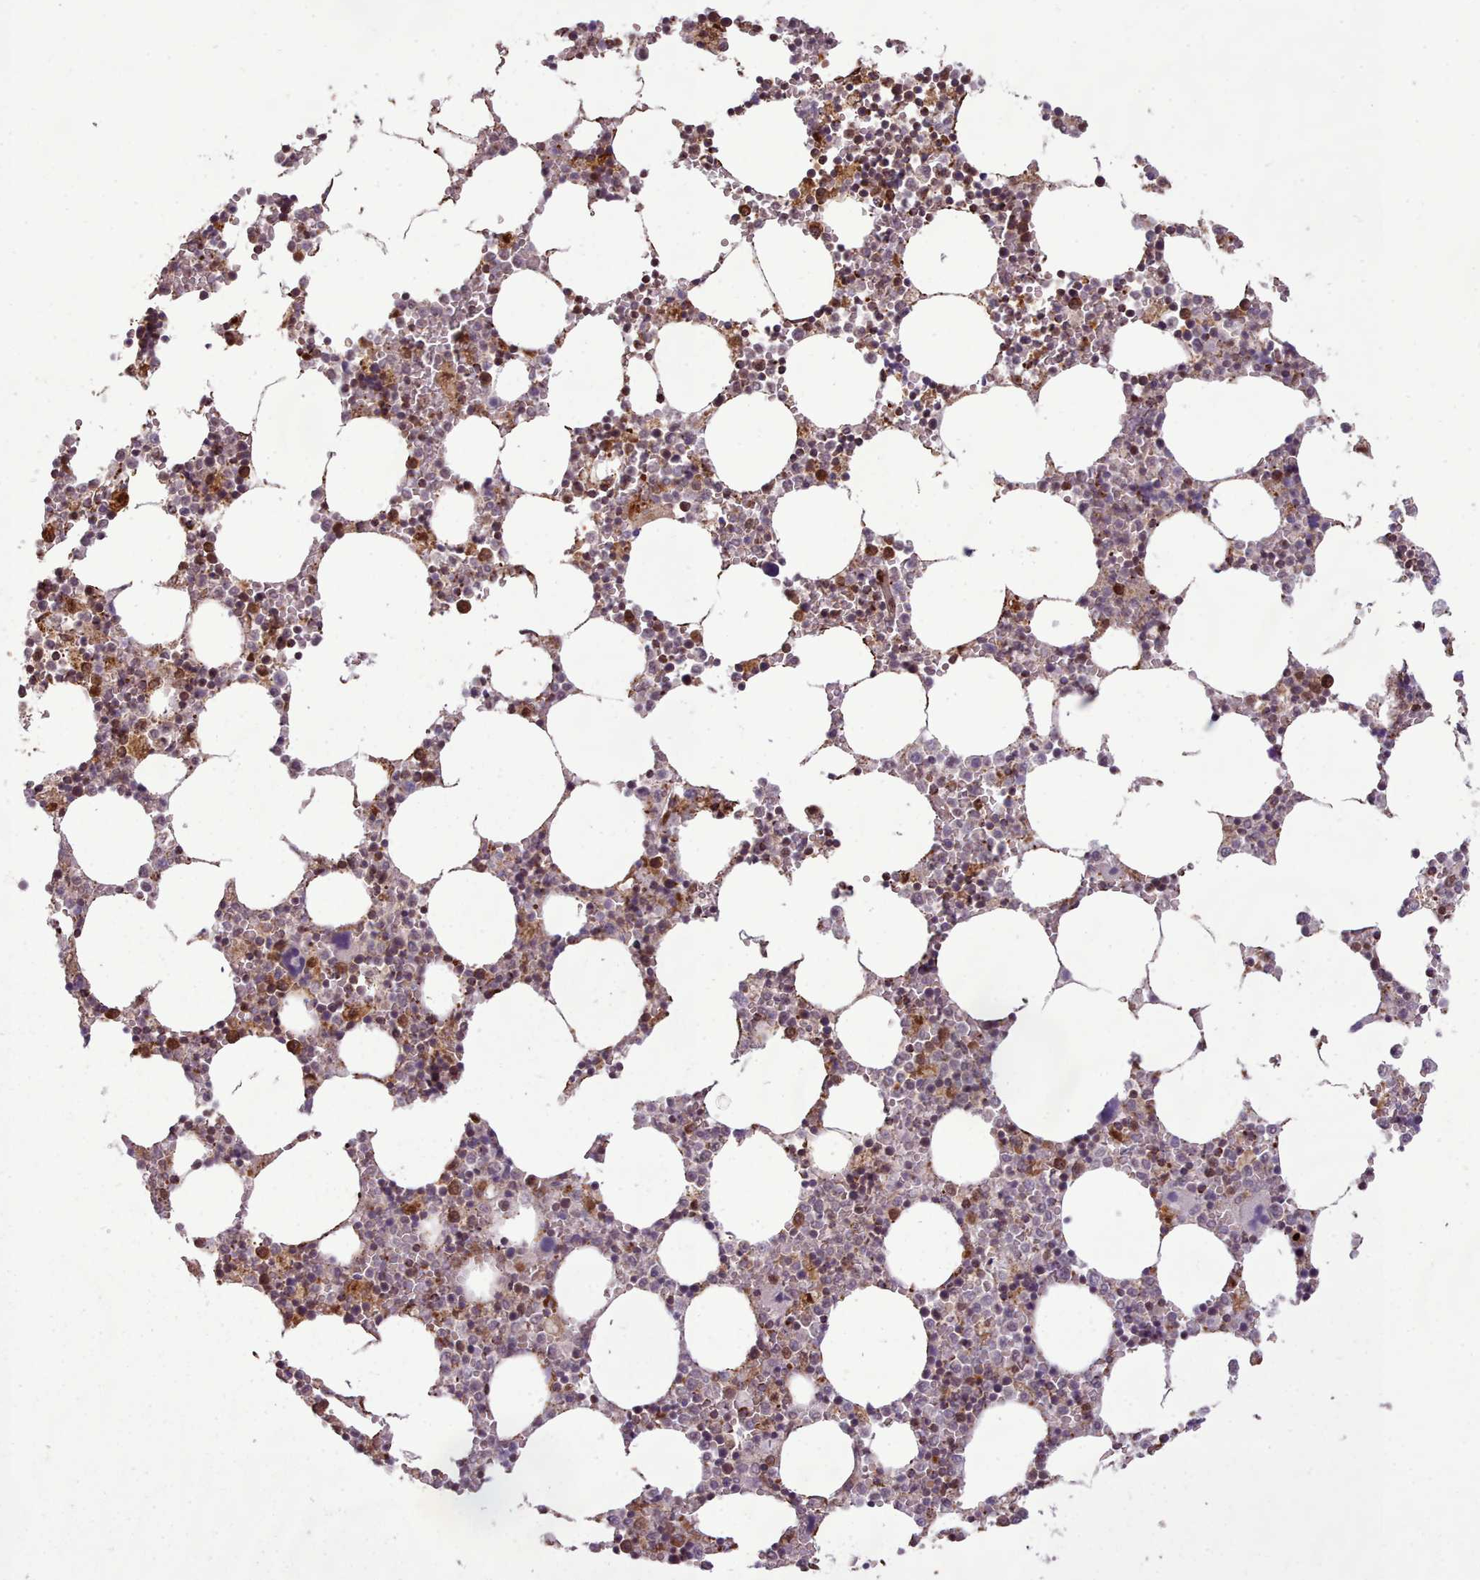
{"staining": {"intensity": "moderate", "quantity": "25%-75%", "location": "cytoplasmic/membranous"}, "tissue": "bone marrow", "cell_type": "Hematopoietic cells", "image_type": "normal", "snomed": [{"axis": "morphology", "description": "Normal tissue, NOS"}, {"axis": "topography", "description": "Bone marrow"}], "caption": "The immunohistochemical stain highlights moderate cytoplasmic/membranous staining in hematopoietic cells of unremarkable bone marrow. (DAB (3,3'-diaminobenzidine) = brown stain, brightfield microscopy at high magnification).", "gene": "LGALS9B", "patient": {"sex": "female", "age": 64}}